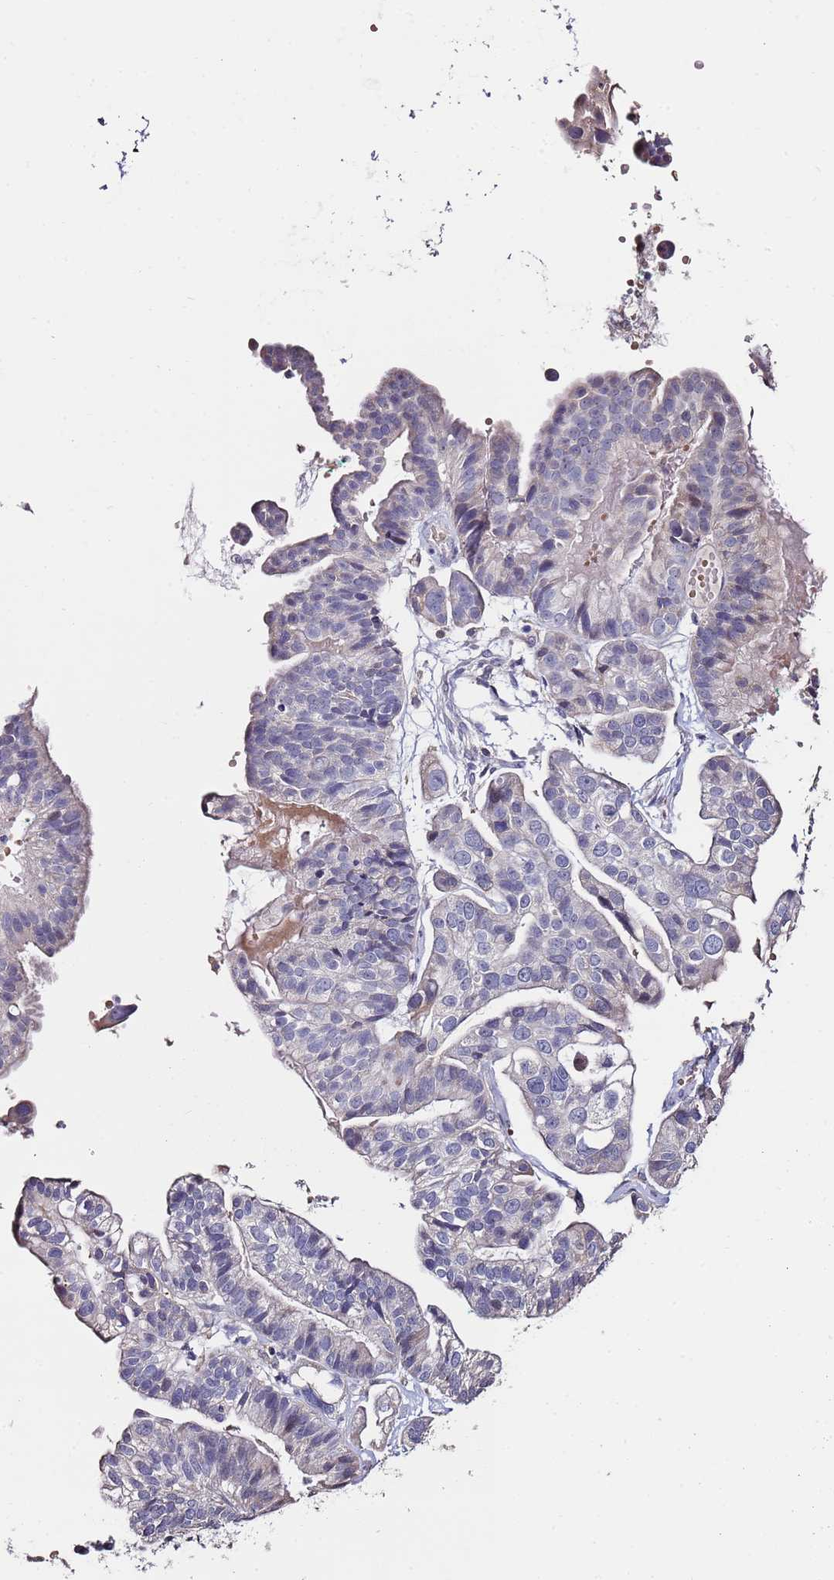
{"staining": {"intensity": "negative", "quantity": "none", "location": "none"}, "tissue": "ovarian cancer", "cell_type": "Tumor cells", "image_type": "cancer", "snomed": [{"axis": "morphology", "description": "Cystadenocarcinoma, serous, NOS"}, {"axis": "topography", "description": "Ovary"}], "caption": "Histopathology image shows no significant protein staining in tumor cells of serous cystadenocarcinoma (ovarian).", "gene": "C3orf80", "patient": {"sex": "female", "age": 56}}